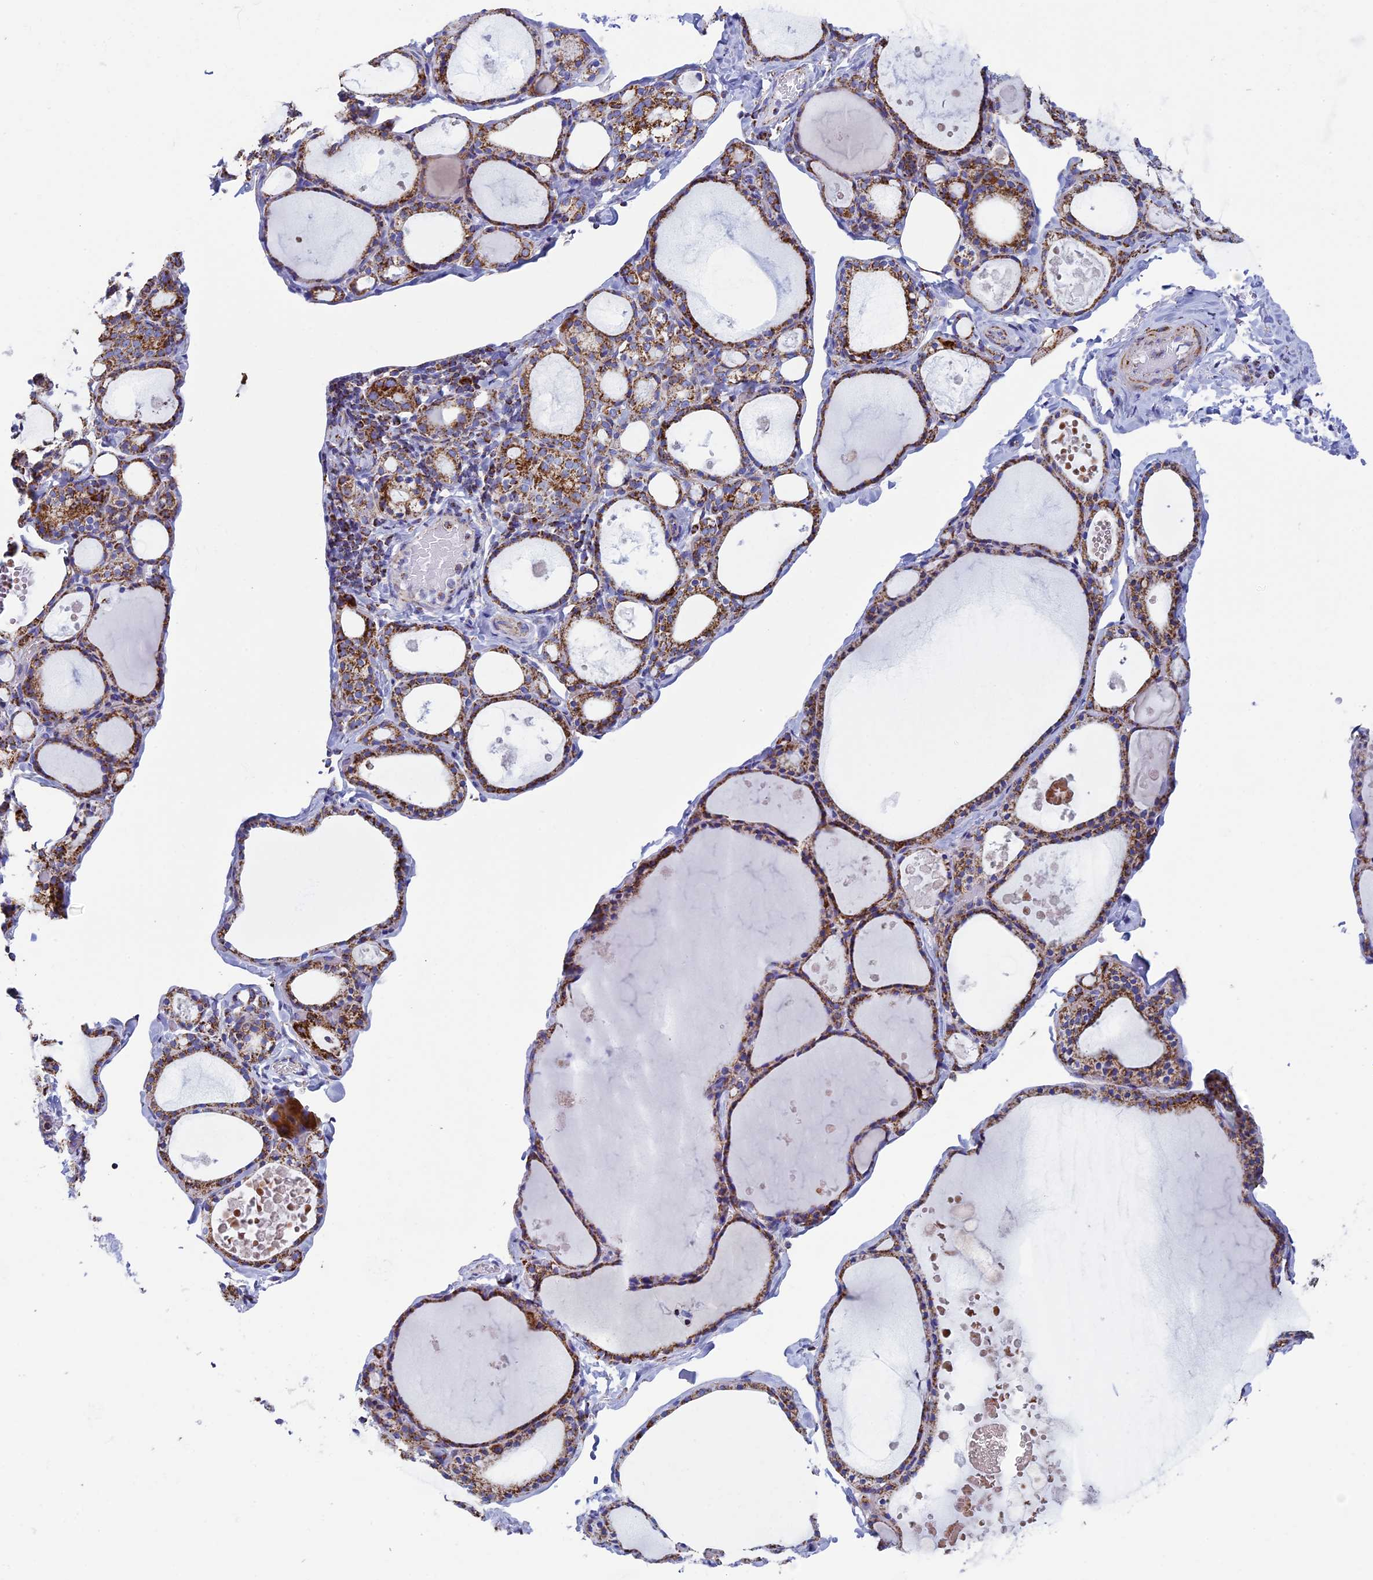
{"staining": {"intensity": "moderate", "quantity": ">75%", "location": "cytoplasmic/membranous"}, "tissue": "thyroid gland", "cell_type": "Glandular cells", "image_type": "normal", "snomed": [{"axis": "morphology", "description": "Normal tissue, NOS"}, {"axis": "topography", "description": "Thyroid gland"}], "caption": "Human thyroid gland stained for a protein (brown) exhibits moderate cytoplasmic/membranous positive positivity in about >75% of glandular cells.", "gene": "UQCRFS1", "patient": {"sex": "male", "age": 56}}